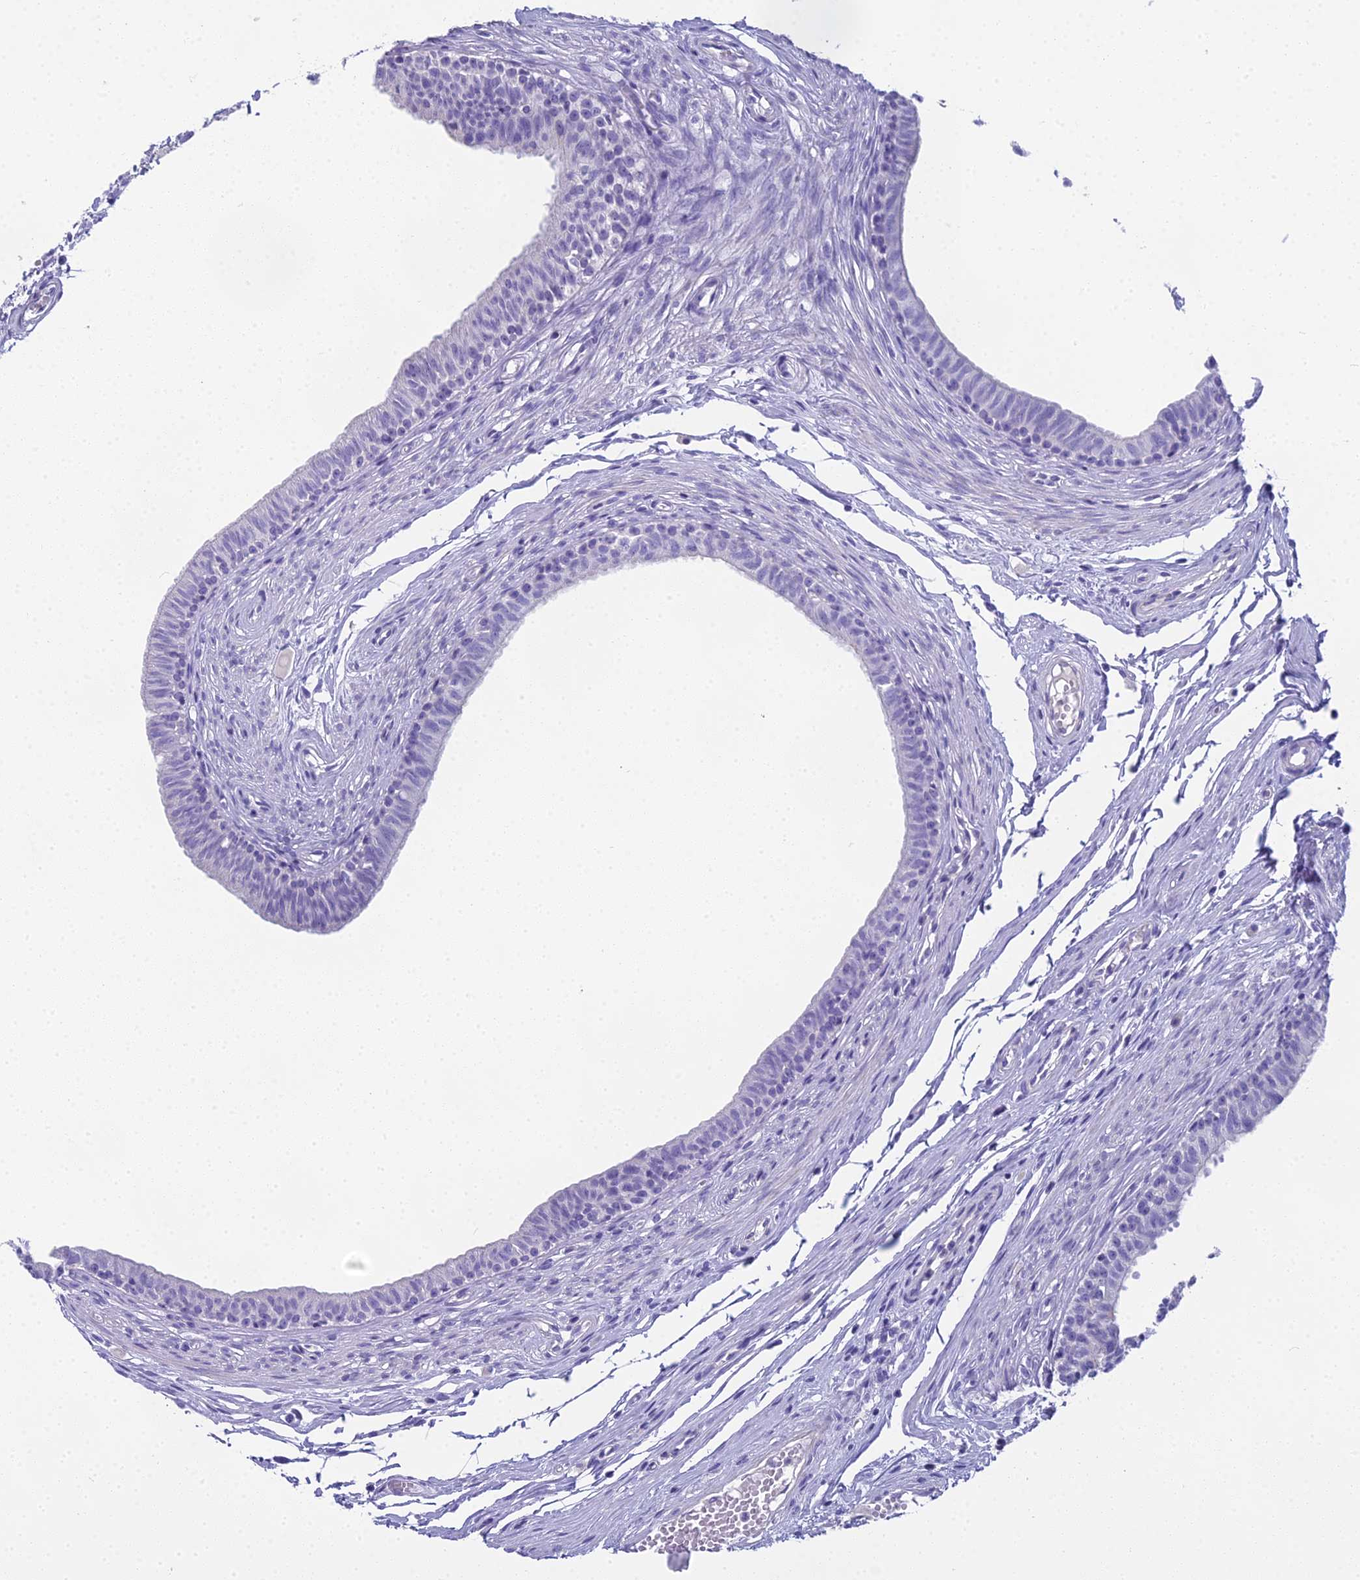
{"staining": {"intensity": "negative", "quantity": "none", "location": "none"}, "tissue": "epididymis", "cell_type": "Glandular cells", "image_type": "normal", "snomed": [{"axis": "morphology", "description": "Normal tissue, NOS"}, {"axis": "topography", "description": "Epididymis, spermatic cord, NOS"}], "caption": "A high-resolution micrograph shows immunohistochemistry (IHC) staining of unremarkable epididymis, which shows no significant positivity in glandular cells.", "gene": "UNC80", "patient": {"sex": "male", "age": 22}}